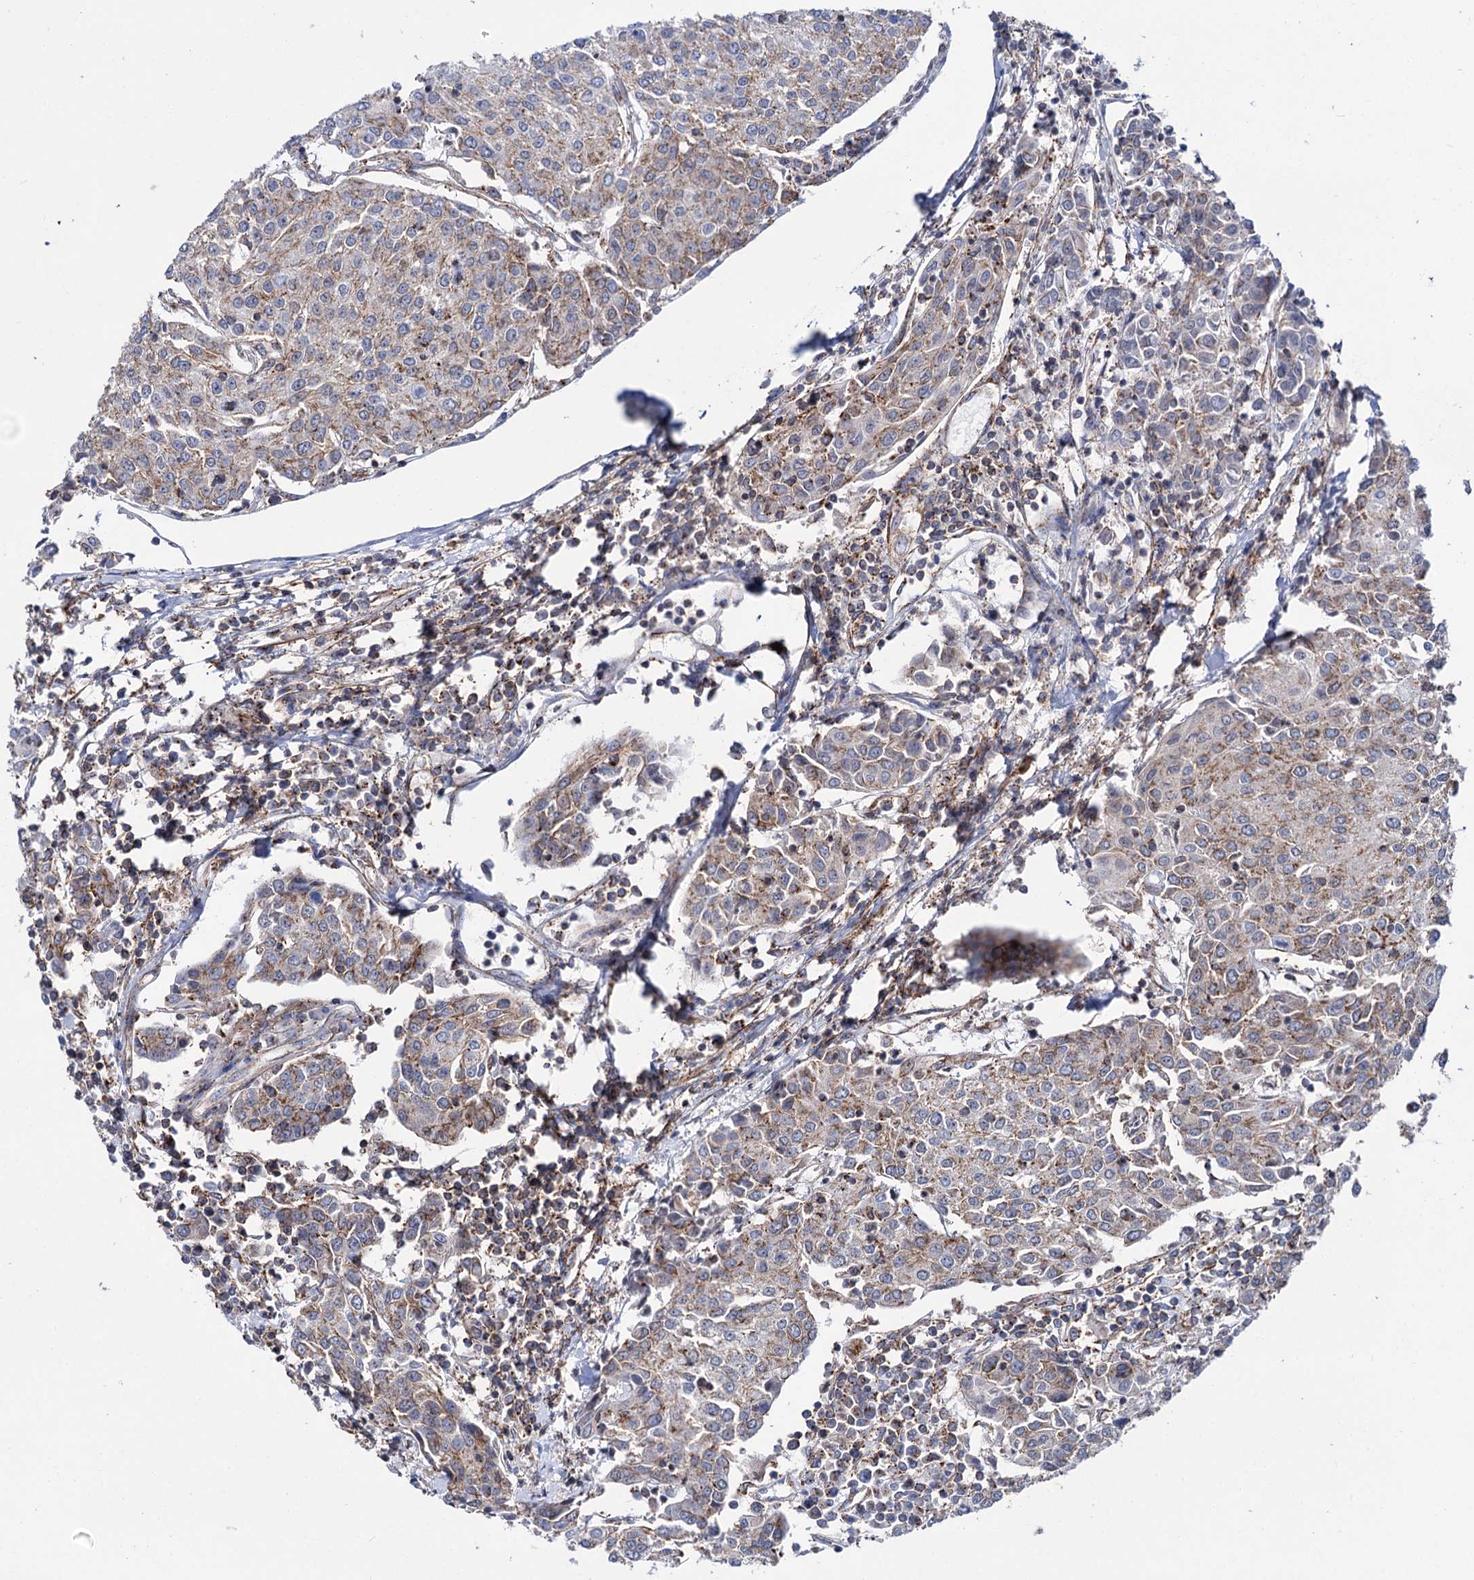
{"staining": {"intensity": "weak", "quantity": "25%-75%", "location": "cytoplasmic/membranous"}, "tissue": "urothelial cancer", "cell_type": "Tumor cells", "image_type": "cancer", "snomed": [{"axis": "morphology", "description": "Urothelial carcinoma, High grade"}, {"axis": "topography", "description": "Urinary bladder"}], "caption": "About 25%-75% of tumor cells in urothelial carcinoma (high-grade) show weak cytoplasmic/membranous protein positivity as visualized by brown immunohistochemical staining.", "gene": "DEF6", "patient": {"sex": "female", "age": 85}}